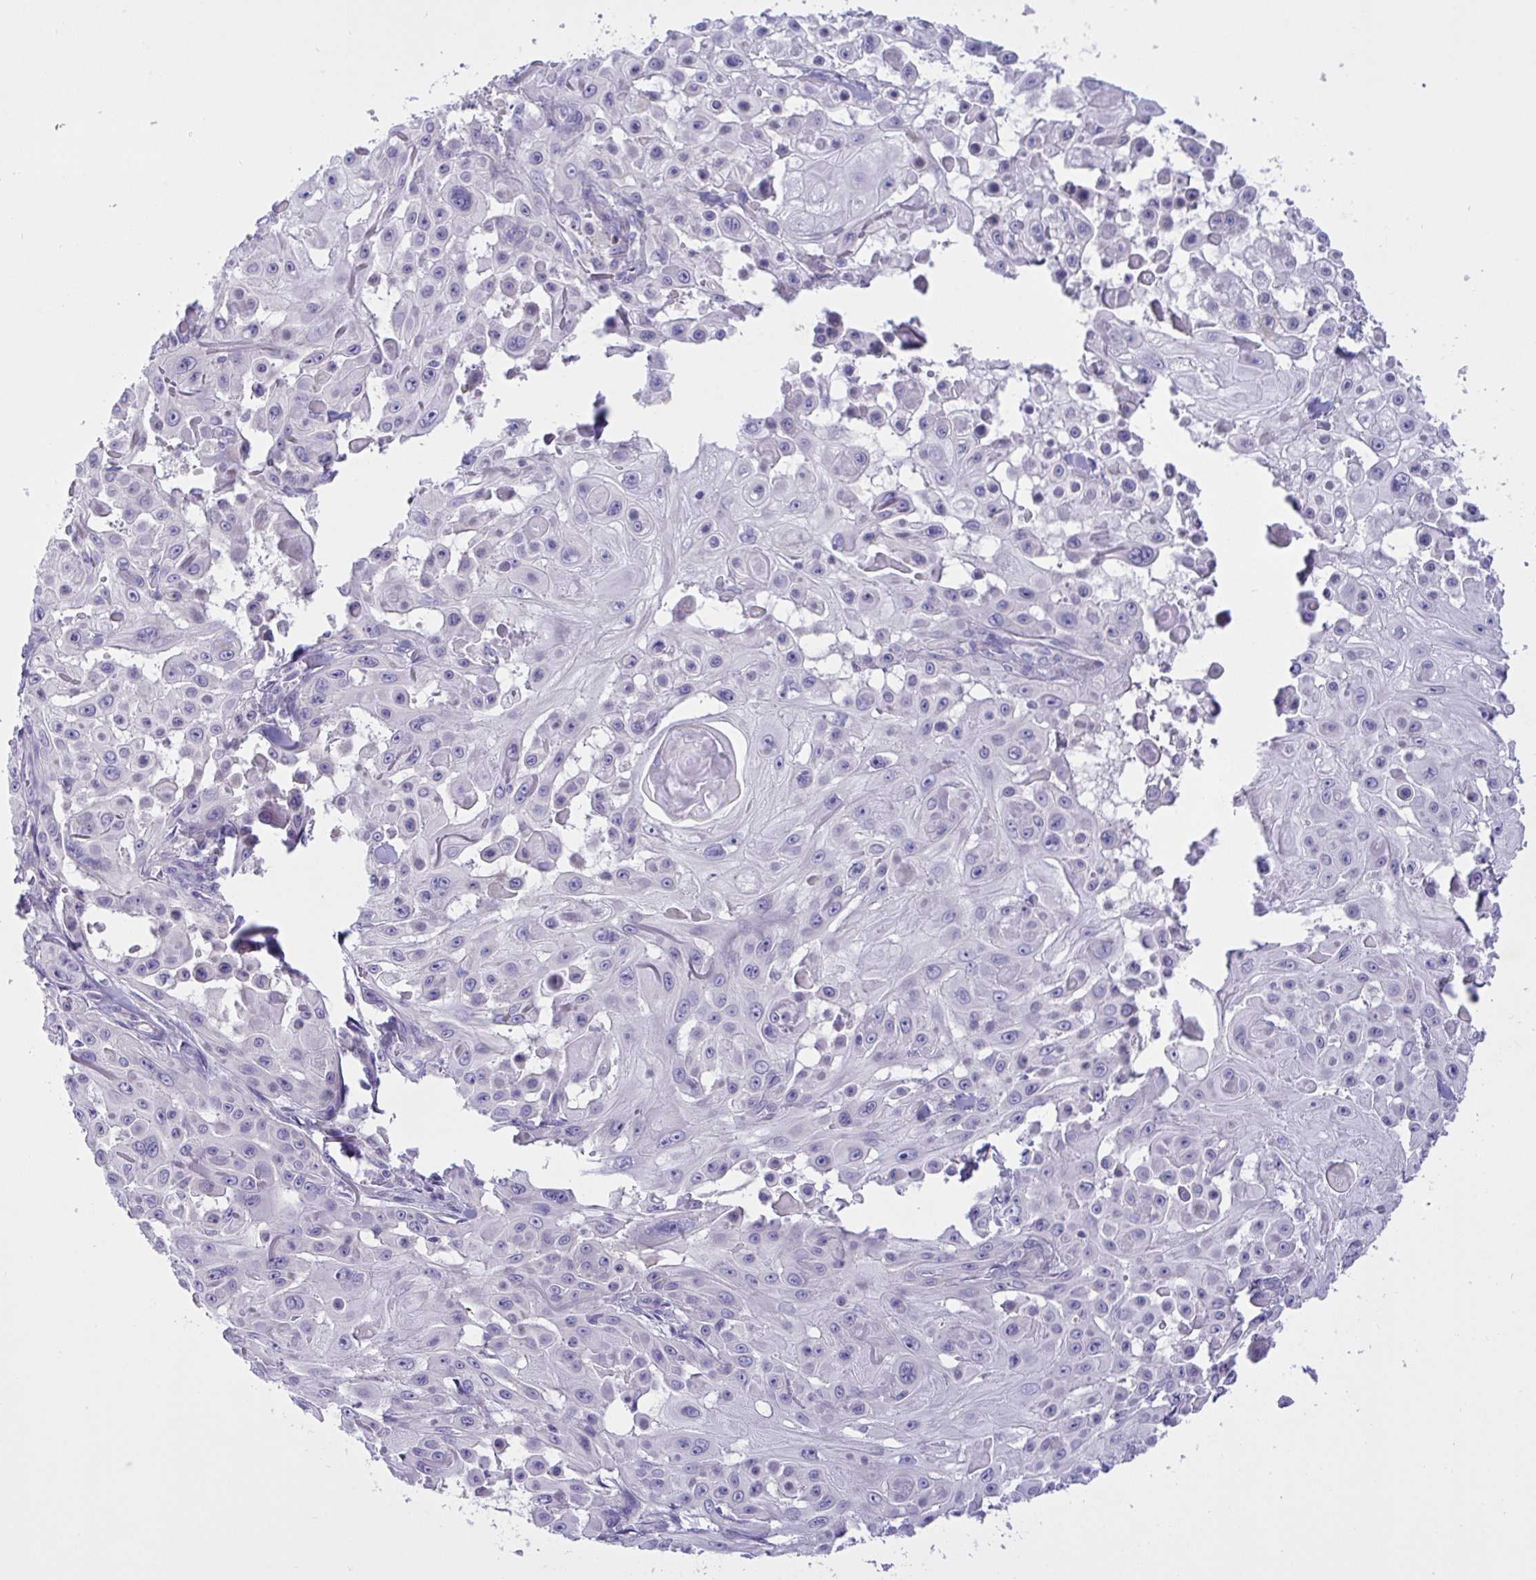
{"staining": {"intensity": "negative", "quantity": "none", "location": "none"}, "tissue": "skin cancer", "cell_type": "Tumor cells", "image_type": "cancer", "snomed": [{"axis": "morphology", "description": "Squamous cell carcinoma, NOS"}, {"axis": "topography", "description": "Skin"}], "caption": "An image of human skin squamous cell carcinoma is negative for staining in tumor cells. The staining was performed using DAB to visualize the protein expression in brown, while the nuclei were stained in blue with hematoxylin (Magnification: 20x).", "gene": "FAM86B1", "patient": {"sex": "male", "age": 91}}